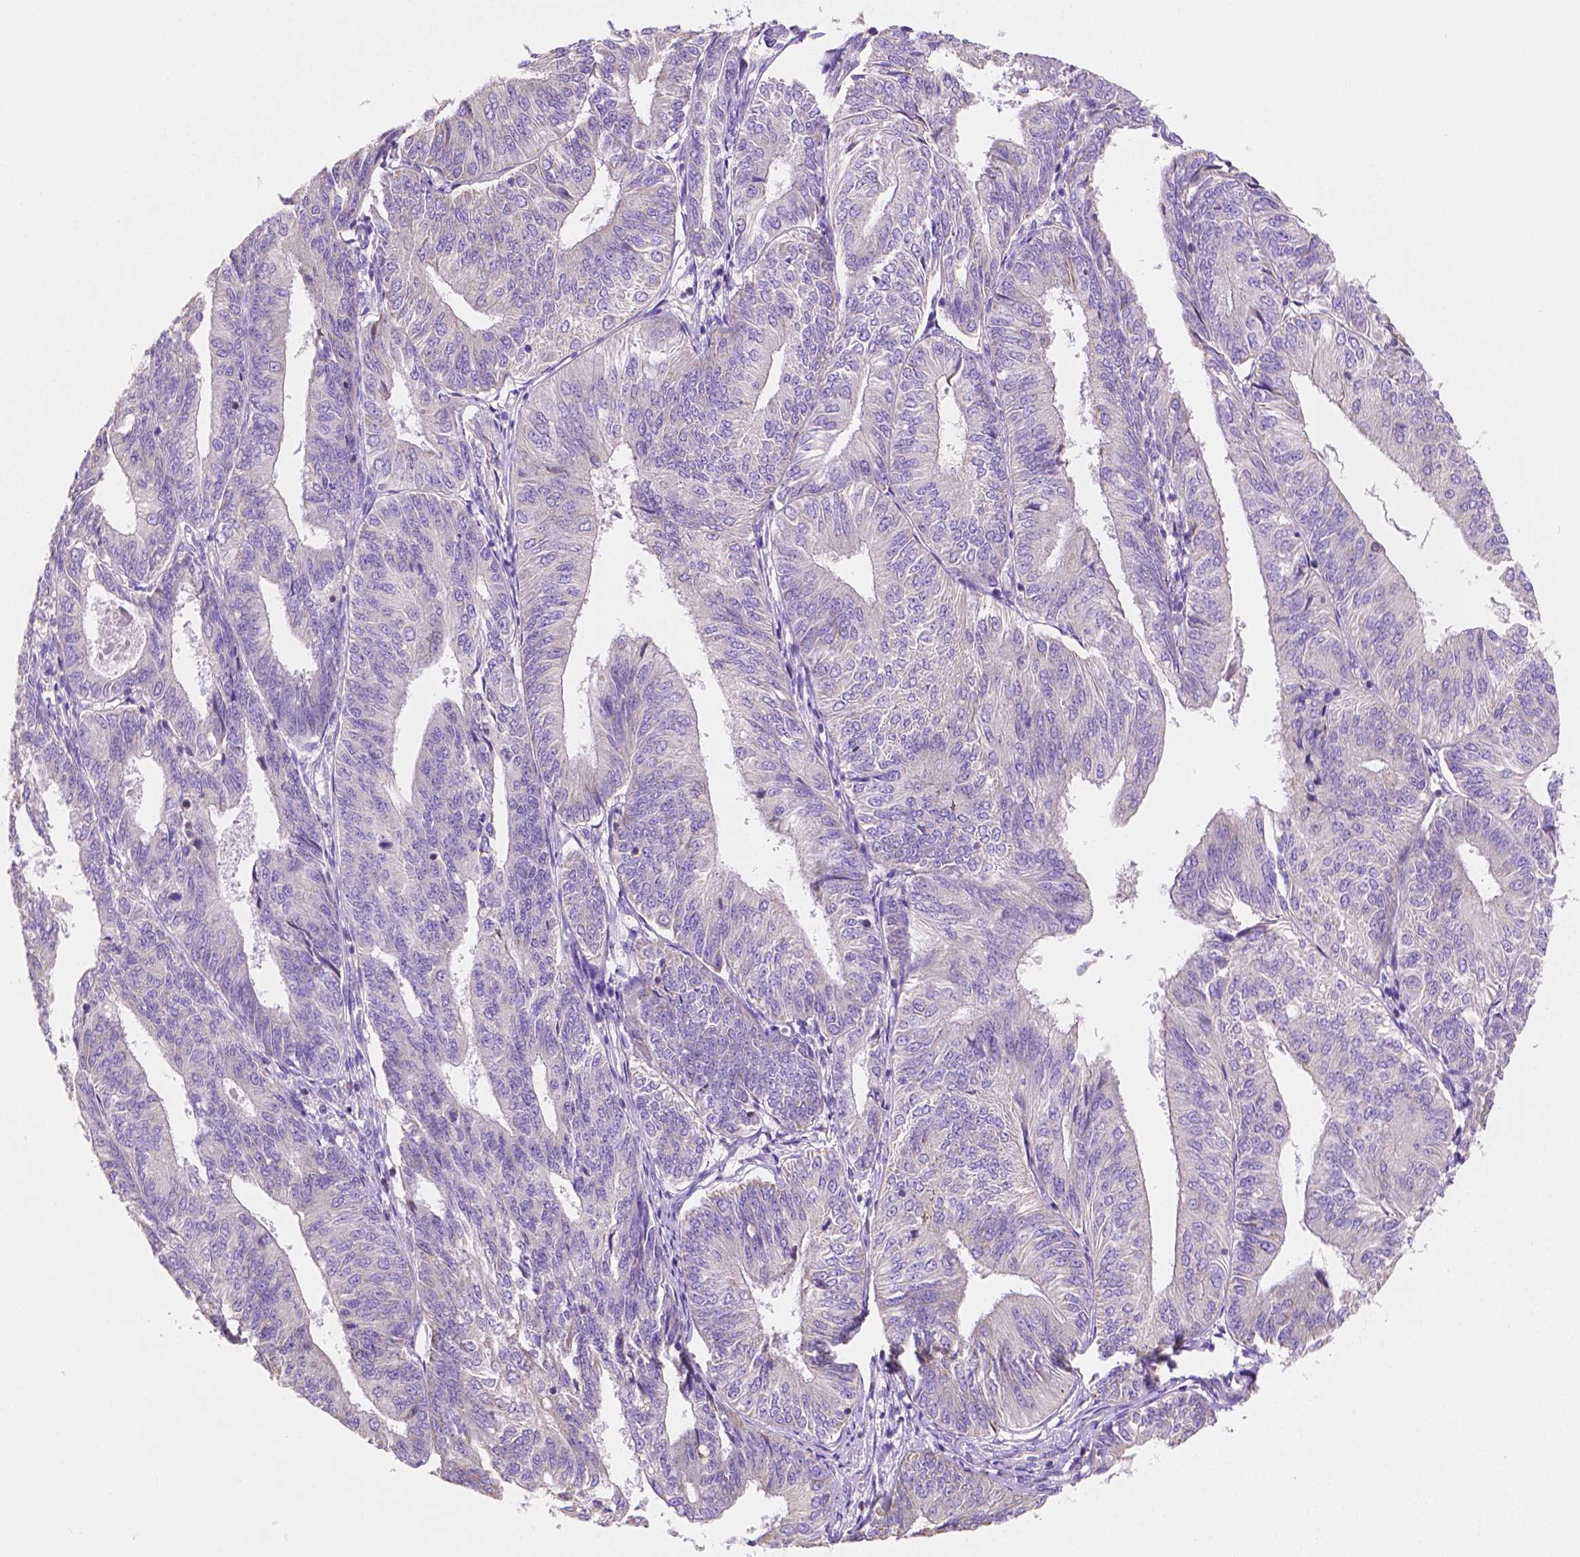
{"staining": {"intensity": "negative", "quantity": "none", "location": "none"}, "tissue": "endometrial cancer", "cell_type": "Tumor cells", "image_type": "cancer", "snomed": [{"axis": "morphology", "description": "Adenocarcinoma, NOS"}, {"axis": "topography", "description": "Endometrium"}], "caption": "A high-resolution image shows immunohistochemistry (IHC) staining of endometrial adenocarcinoma, which exhibits no significant positivity in tumor cells.", "gene": "TMEM130", "patient": {"sex": "female", "age": 58}}